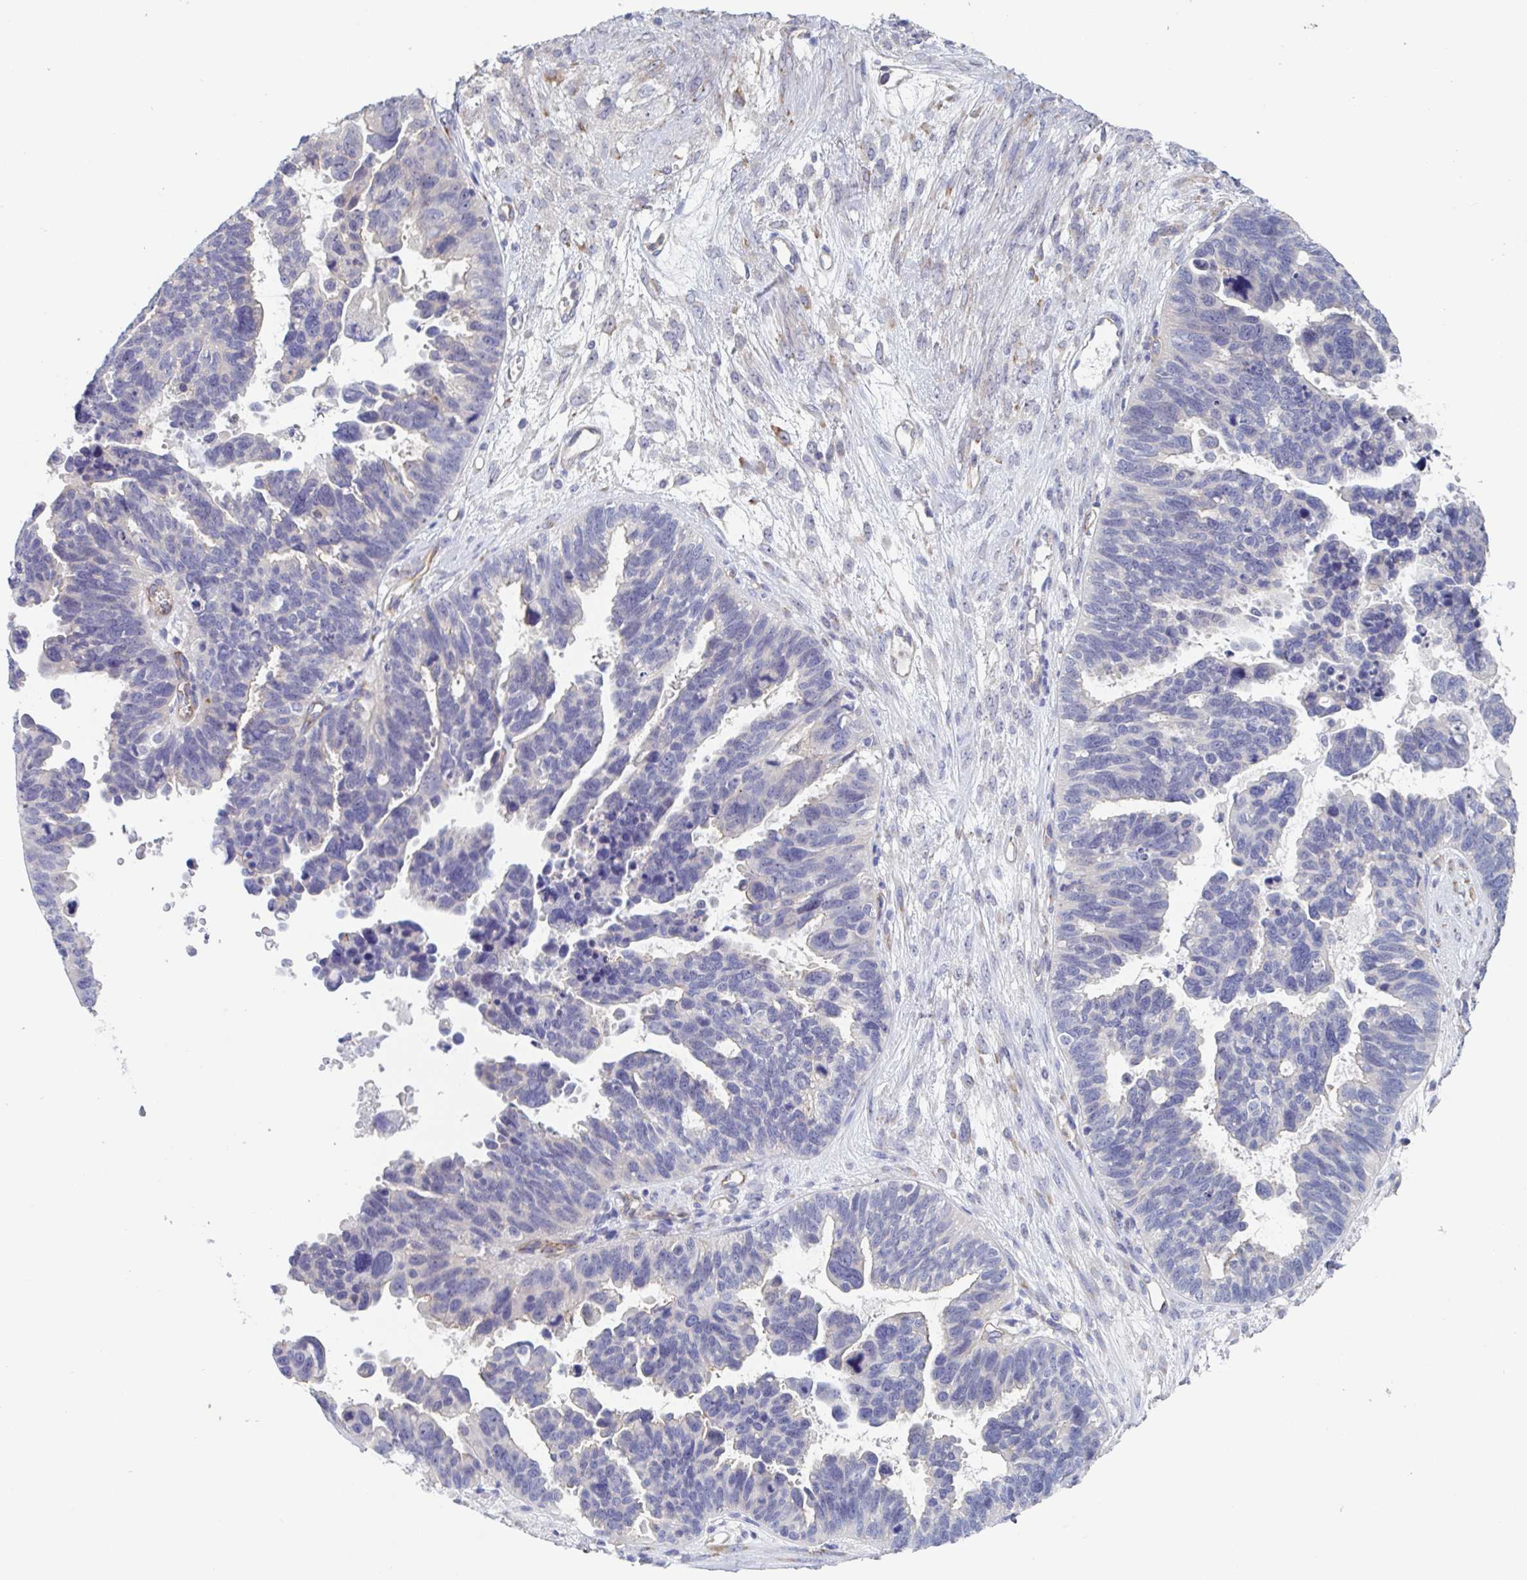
{"staining": {"intensity": "negative", "quantity": "none", "location": "none"}, "tissue": "ovarian cancer", "cell_type": "Tumor cells", "image_type": "cancer", "snomed": [{"axis": "morphology", "description": "Cystadenocarcinoma, serous, NOS"}, {"axis": "topography", "description": "Ovary"}], "caption": "The image demonstrates no significant expression in tumor cells of ovarian serous cystadenocarcinoma.", "gene": "ST14", "patient": {"sex": "female", "age": 60}}